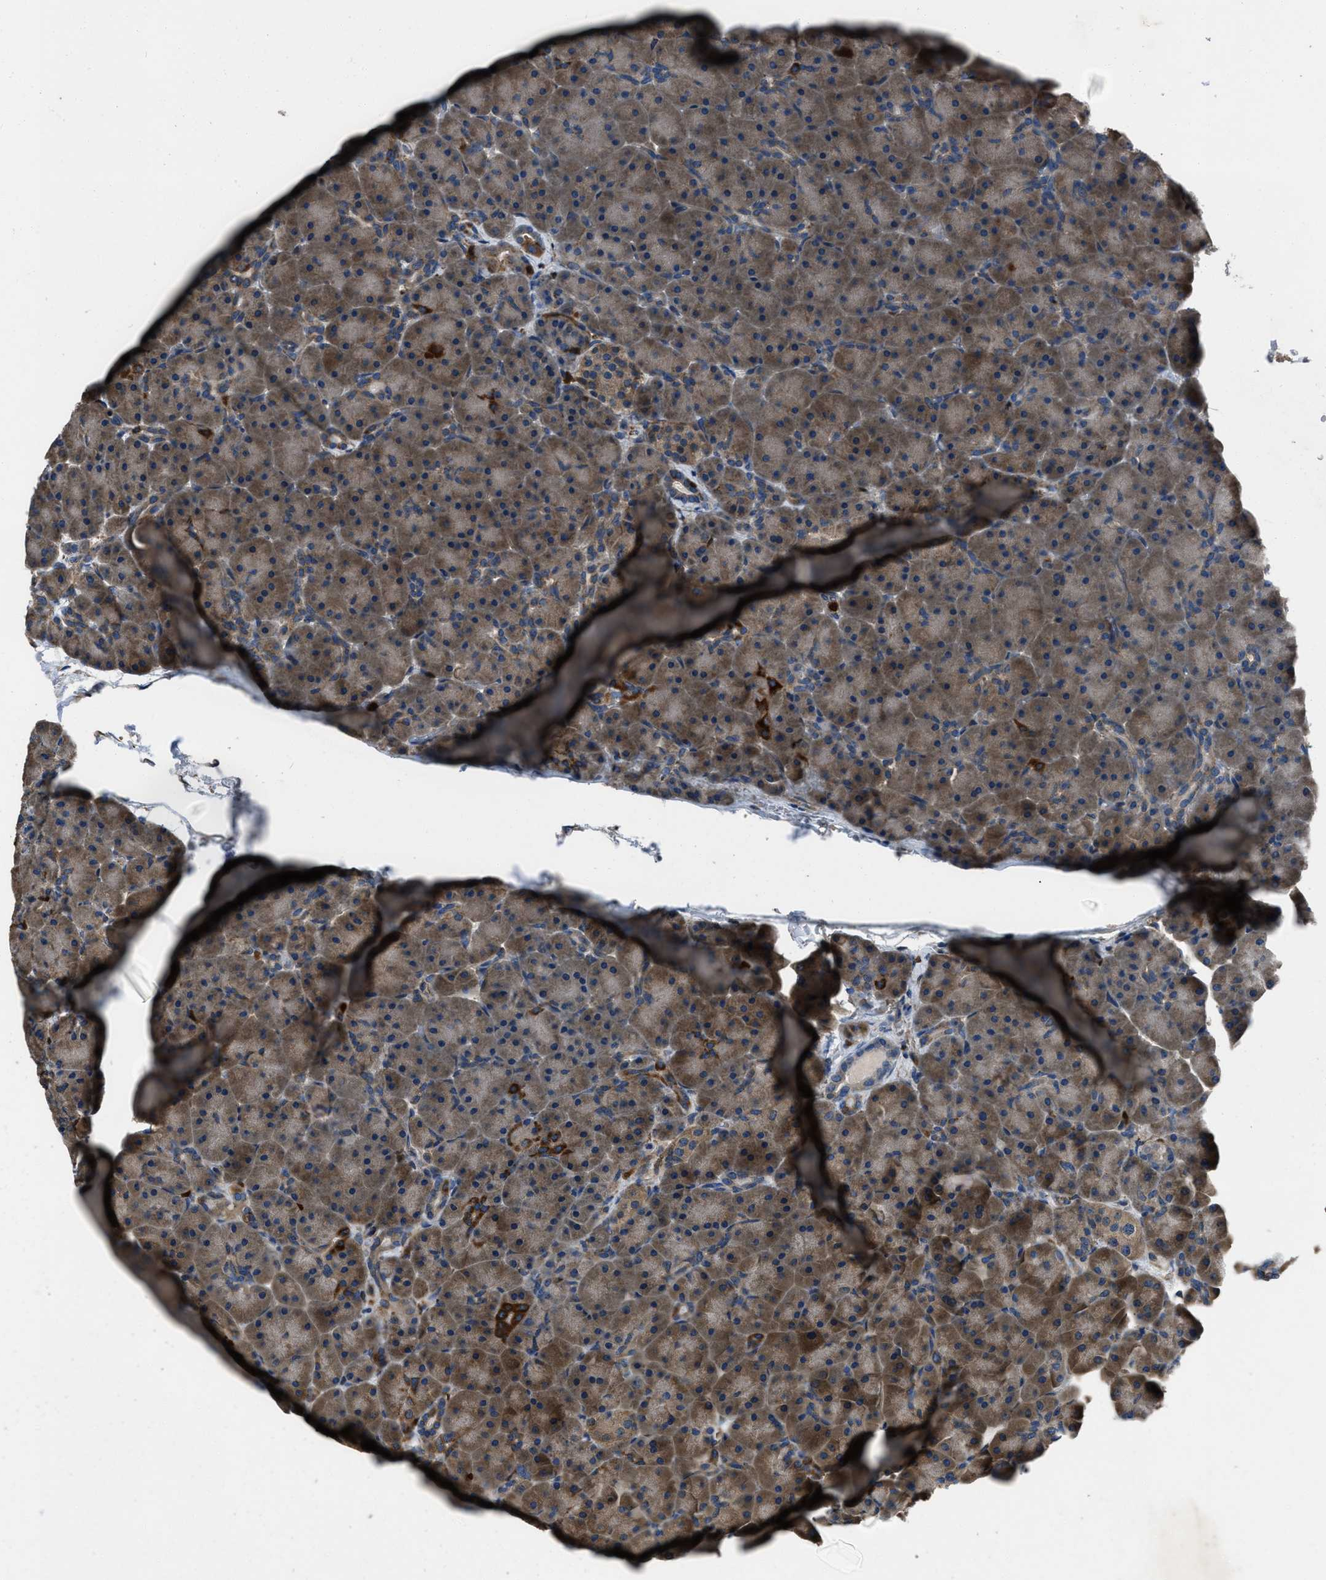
{"staining": {"intensity": "moderate", "quantity": ">75%", "location": "cytoplasmic/membranous"}, "tissue": "pancreas", "cell_type": "Exocrine glandular cells", "image_type": "normal", "snomed": [{"axis": "morphology", "description": "Normal tissue, NOS"}, {"axis": "topography", "description": "Pancreas"}], "caption": "Pancreas stained for a protein (brown) displays moderate cytoplasmic/membranous positive staining in approximately >75% of exocrine glandular cells.", "gene": "ANGPT1", "patient": {"sex": "male", "age": 66}}